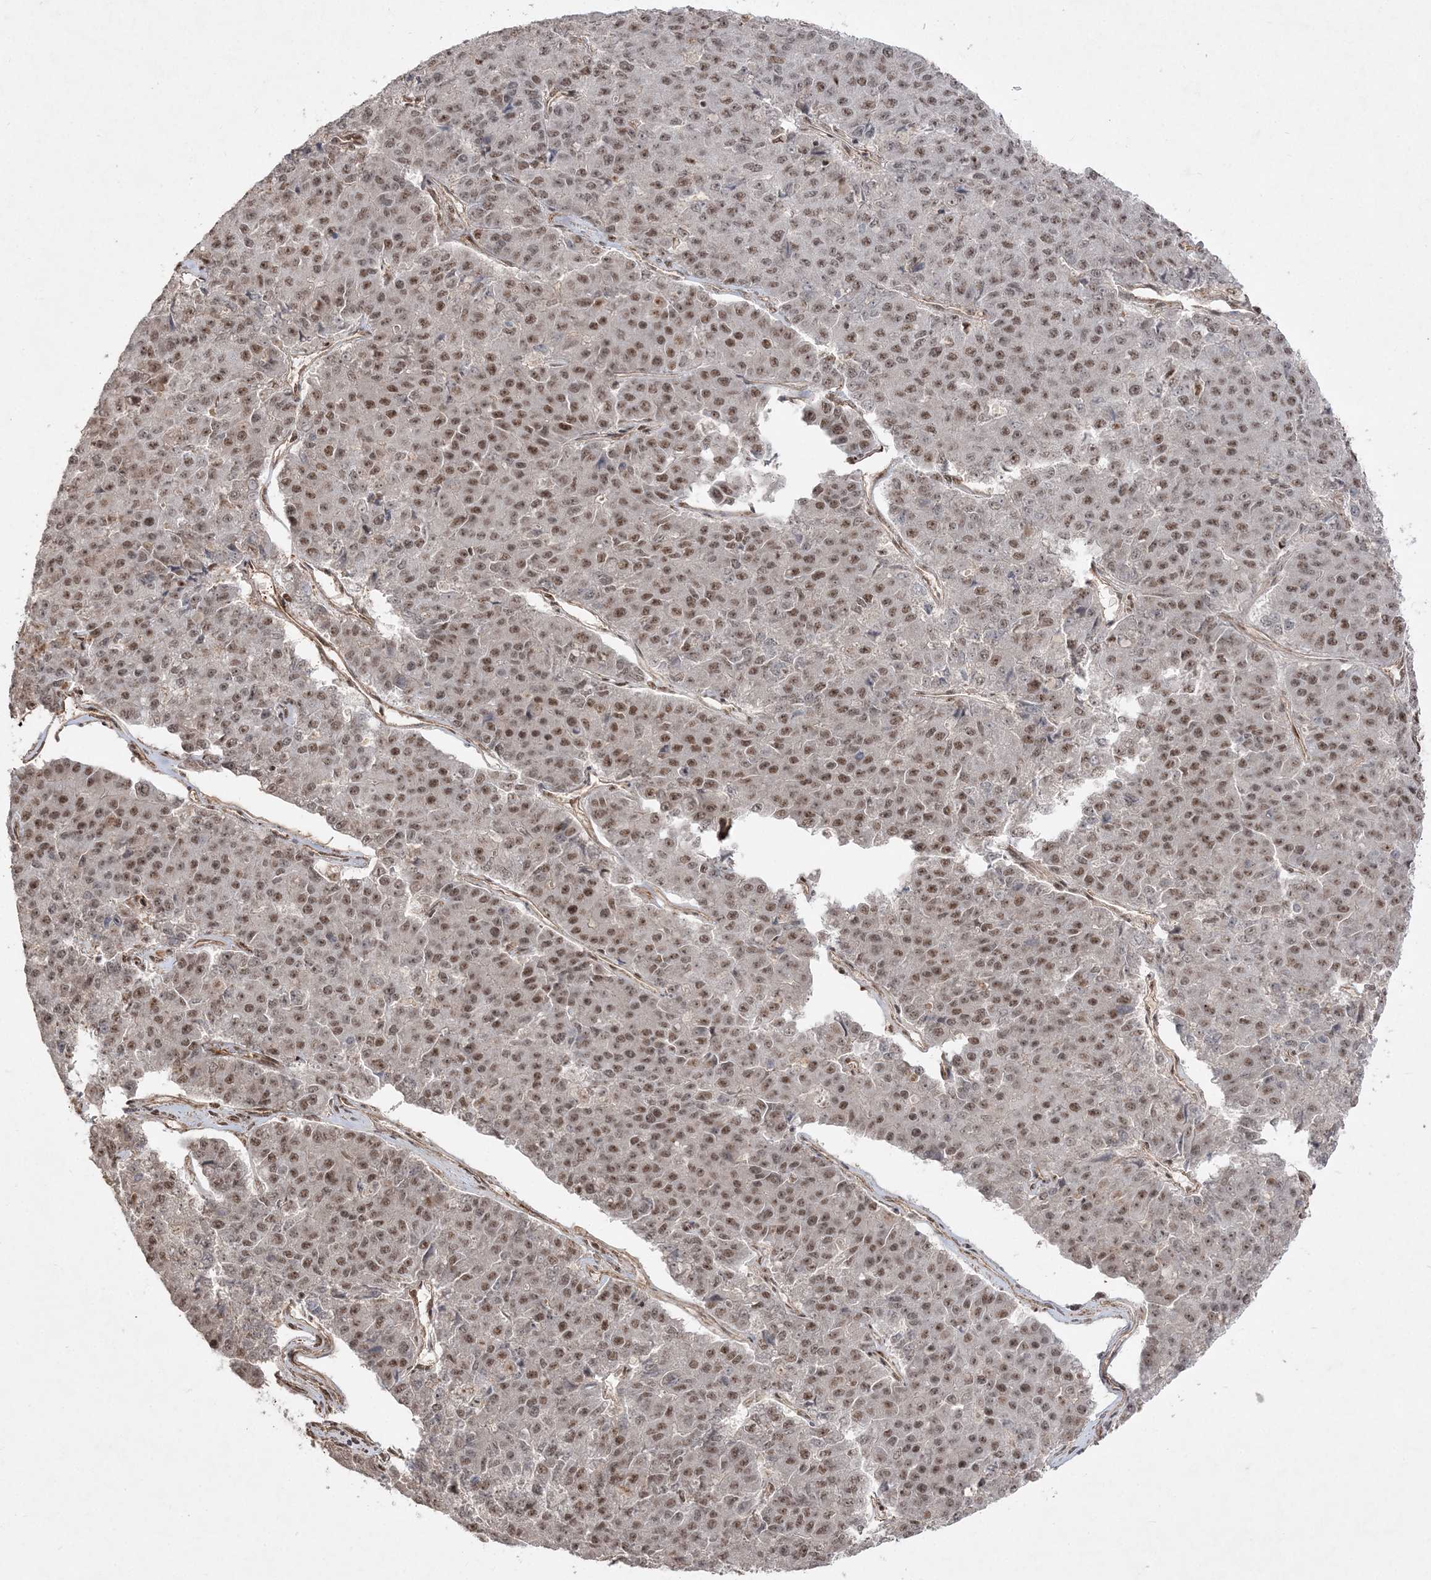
{"staining": {"intensity": "moderate", "quantity": ">75%", "location": "nuclear"}, "tissue": "pancreatic cancer", "cell_type": "Tumor cells", "image_type": "cancer", "snomed": [{"axis": "morphology", "description": "Adenocarcinoma, NOS"}, {"axis": "topography", "description": "Pancreas"}], "caption": "Protein analysis of pancreatic cancer (adenocarcinoma) tissue displays moderate nuclear staining in about >75% of tumor cells. Nuclei are stained in blue.", "gene": "RBM17", "patient": {"sex": "male", "age": 50}}